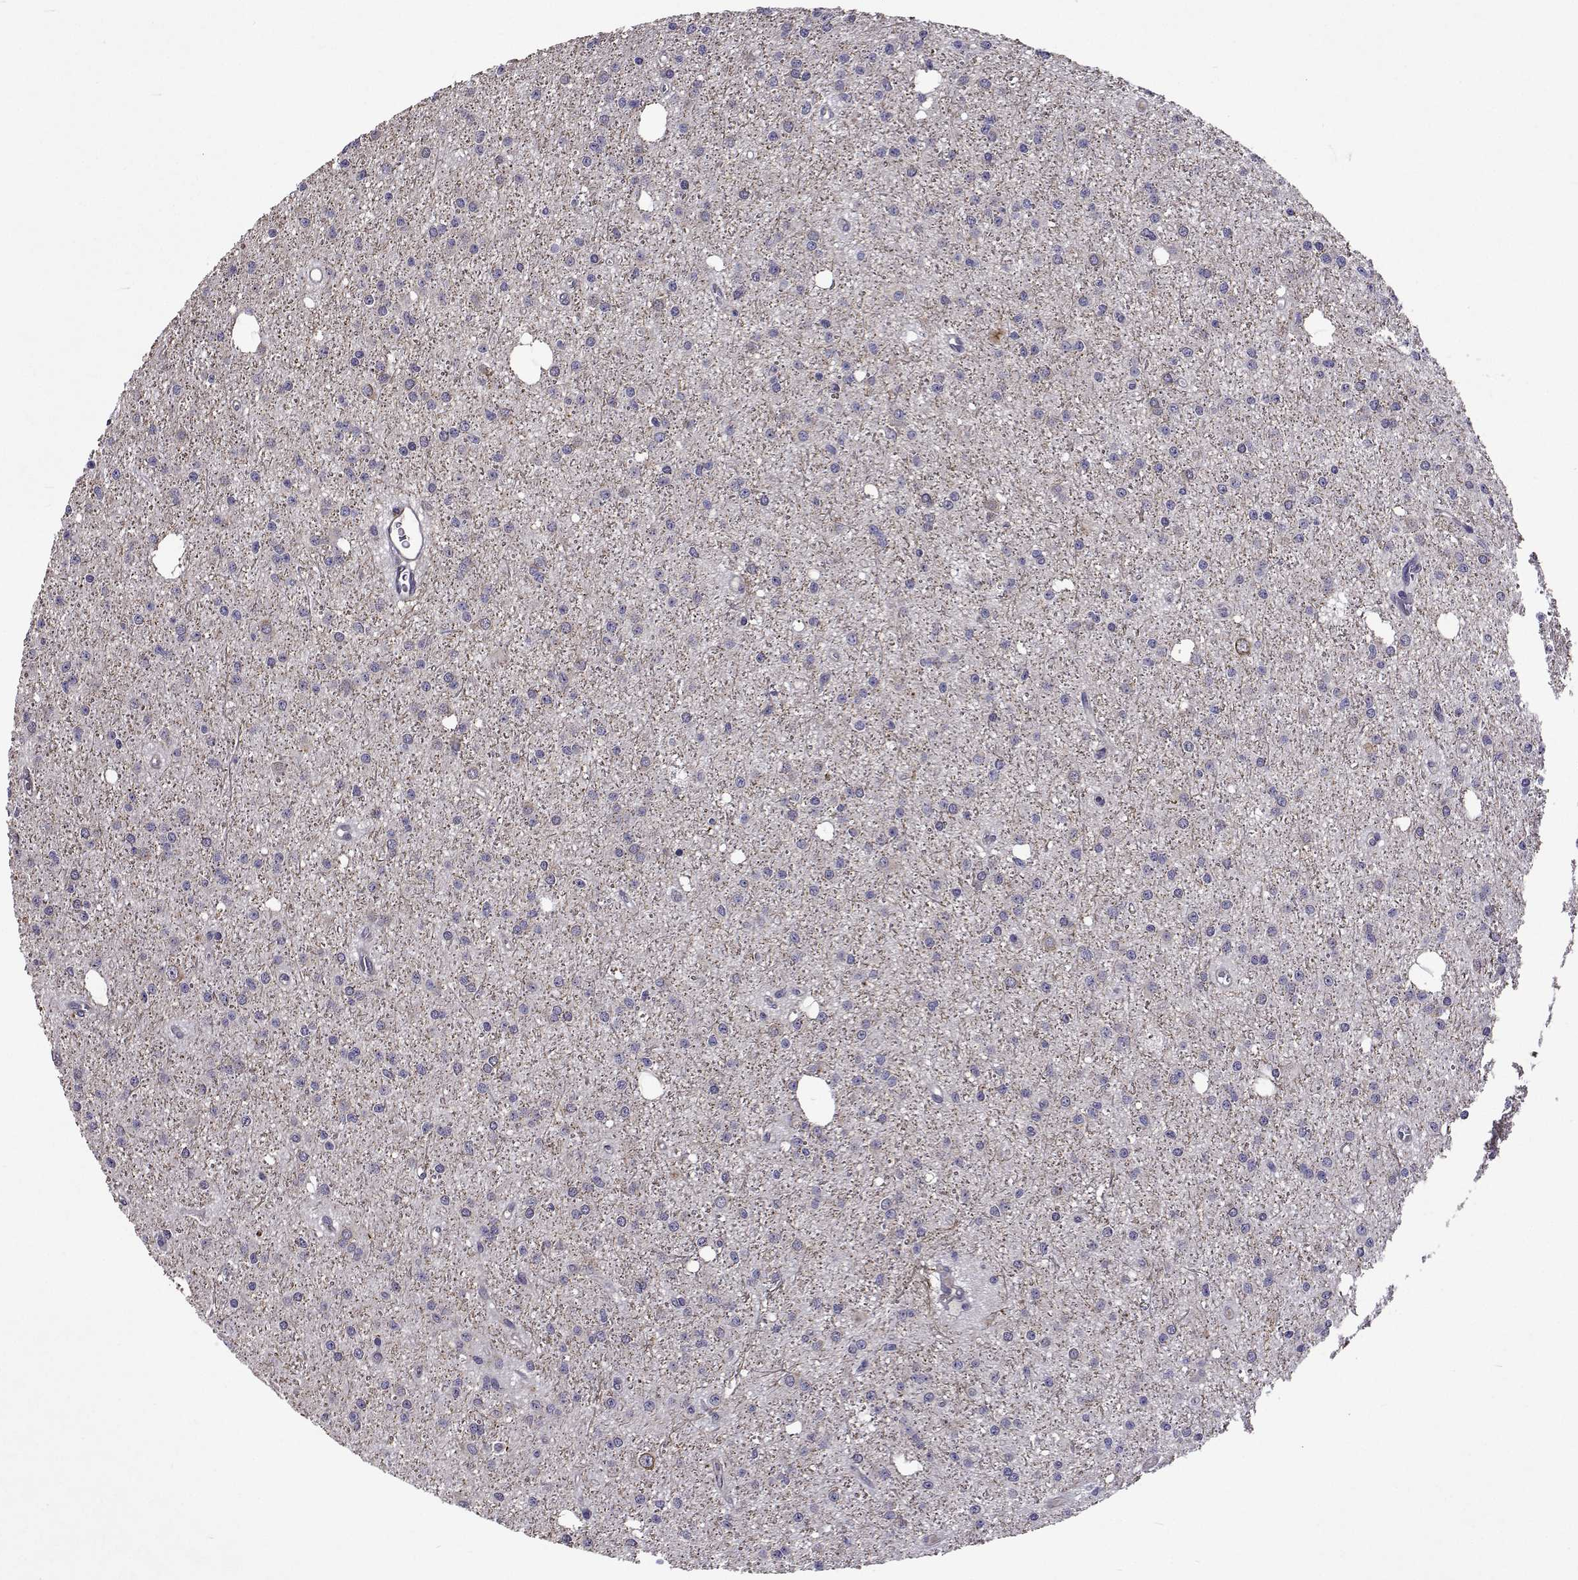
{"staining": {"intensity": "negative", "quantity": "none", "location": "none"}, "tissue": "glioma", "cell_type": "Tumor cells", "image_type": "cancer", "snomed": [{"axis": "morphology", "description": "Glioma, malignant, Low grade"}, {"axis": "topography", "description": "Brain"}], "caption": "There is no significant expression in tumor cells of glioma.", "gene": "TARBP2", "patient": {"sex": "male", "age": 27}}